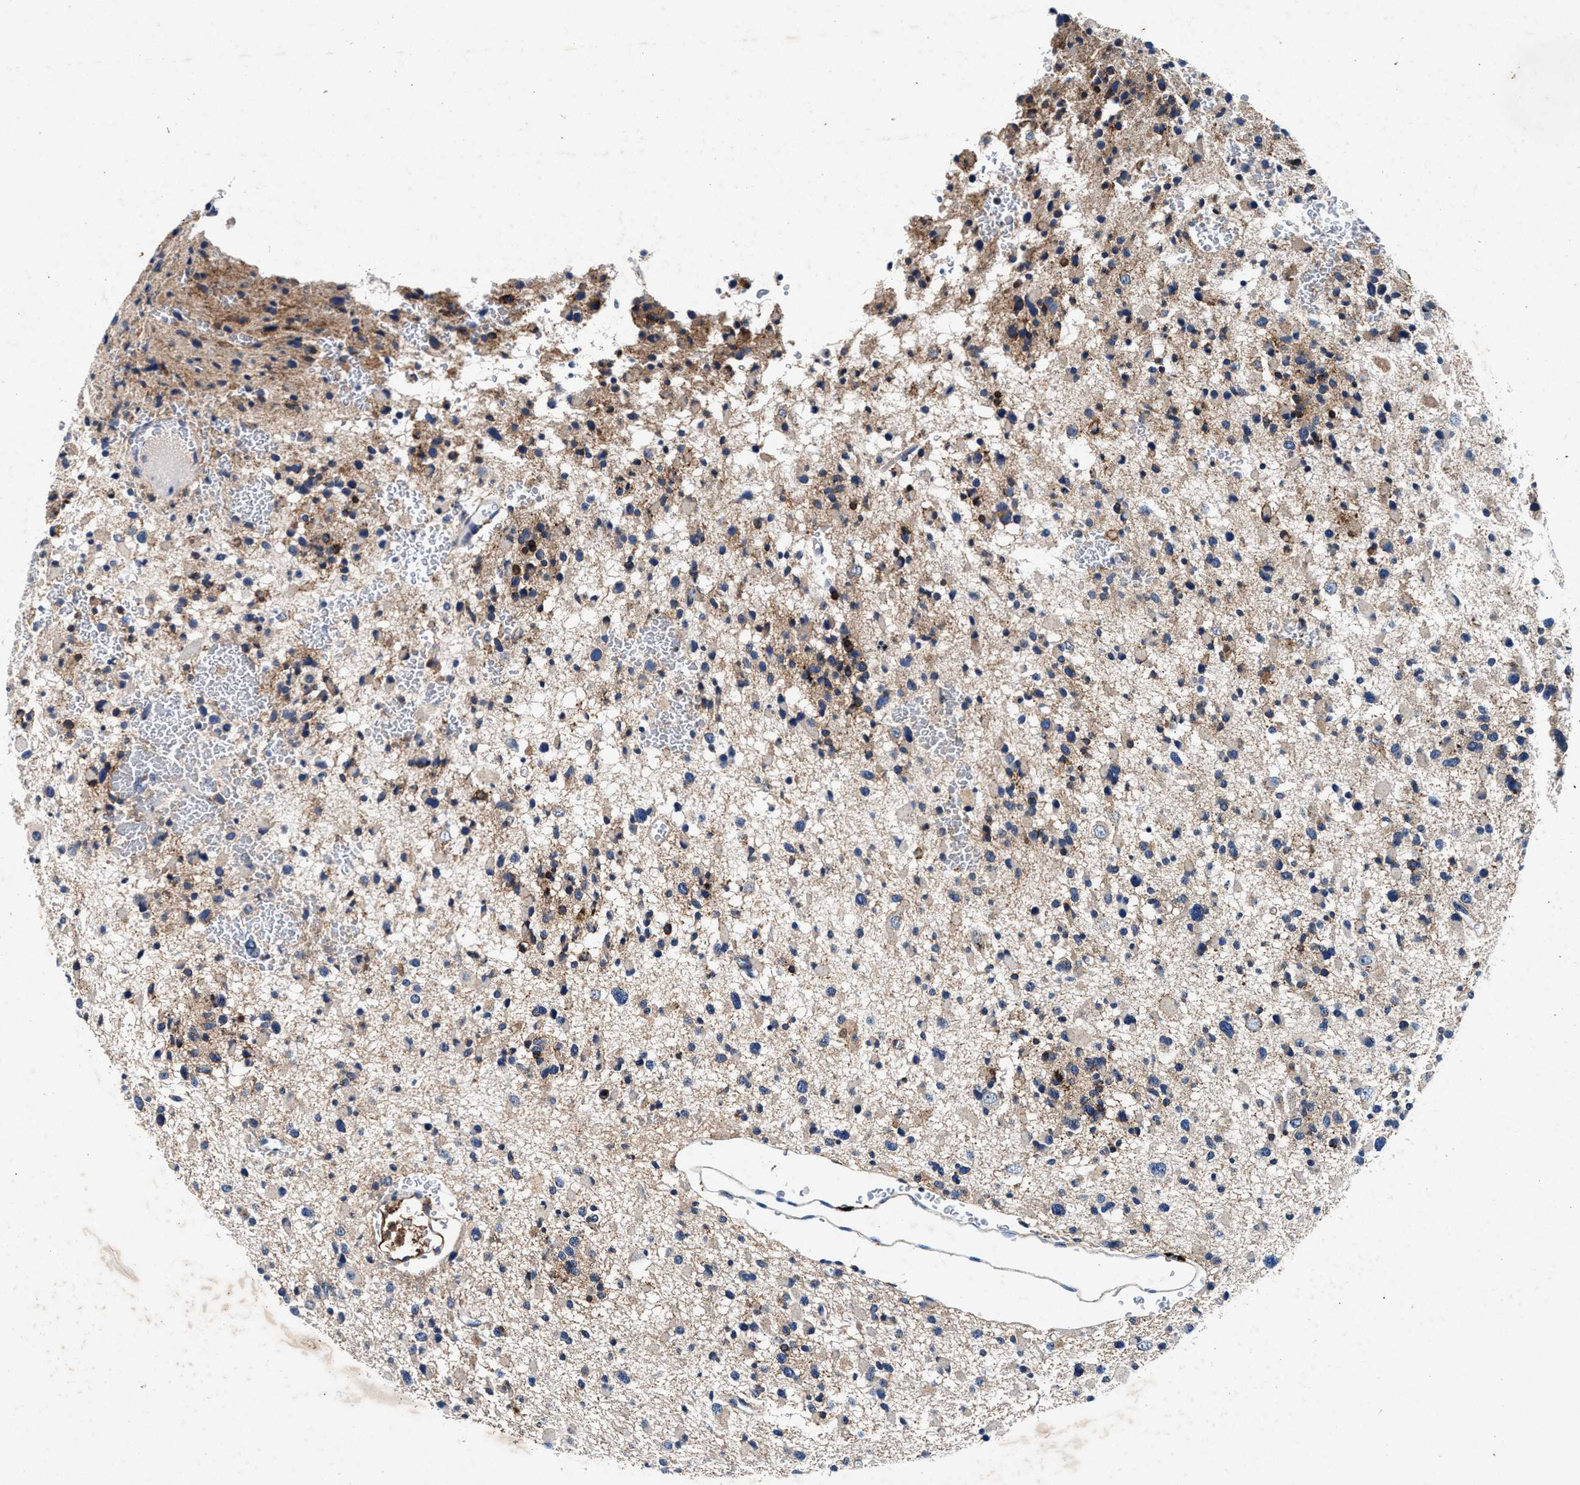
{"staining": {"intensity": "weak", "quantity": "25%-75%", "location": "cytoplasmic/membranous"}, "tissue": "glioma", "cell_type": "Tumor cells", "image_type": "cancer", "snomed": [{"axis": "morphology", "description": "Glioma, malignant, Low grade"}, {"axis": "topography", "description": "Brain"}], "caption": "Malignant glioma (low-grade) tissue demonstrates weak cytoplasmic/membranous positivity in about 25%-75% of tumor cells (IHC, brightfield microscopy, high magnification).", "gene": "SLC8A1", "patient": {"sex": "female", "age": 22}}